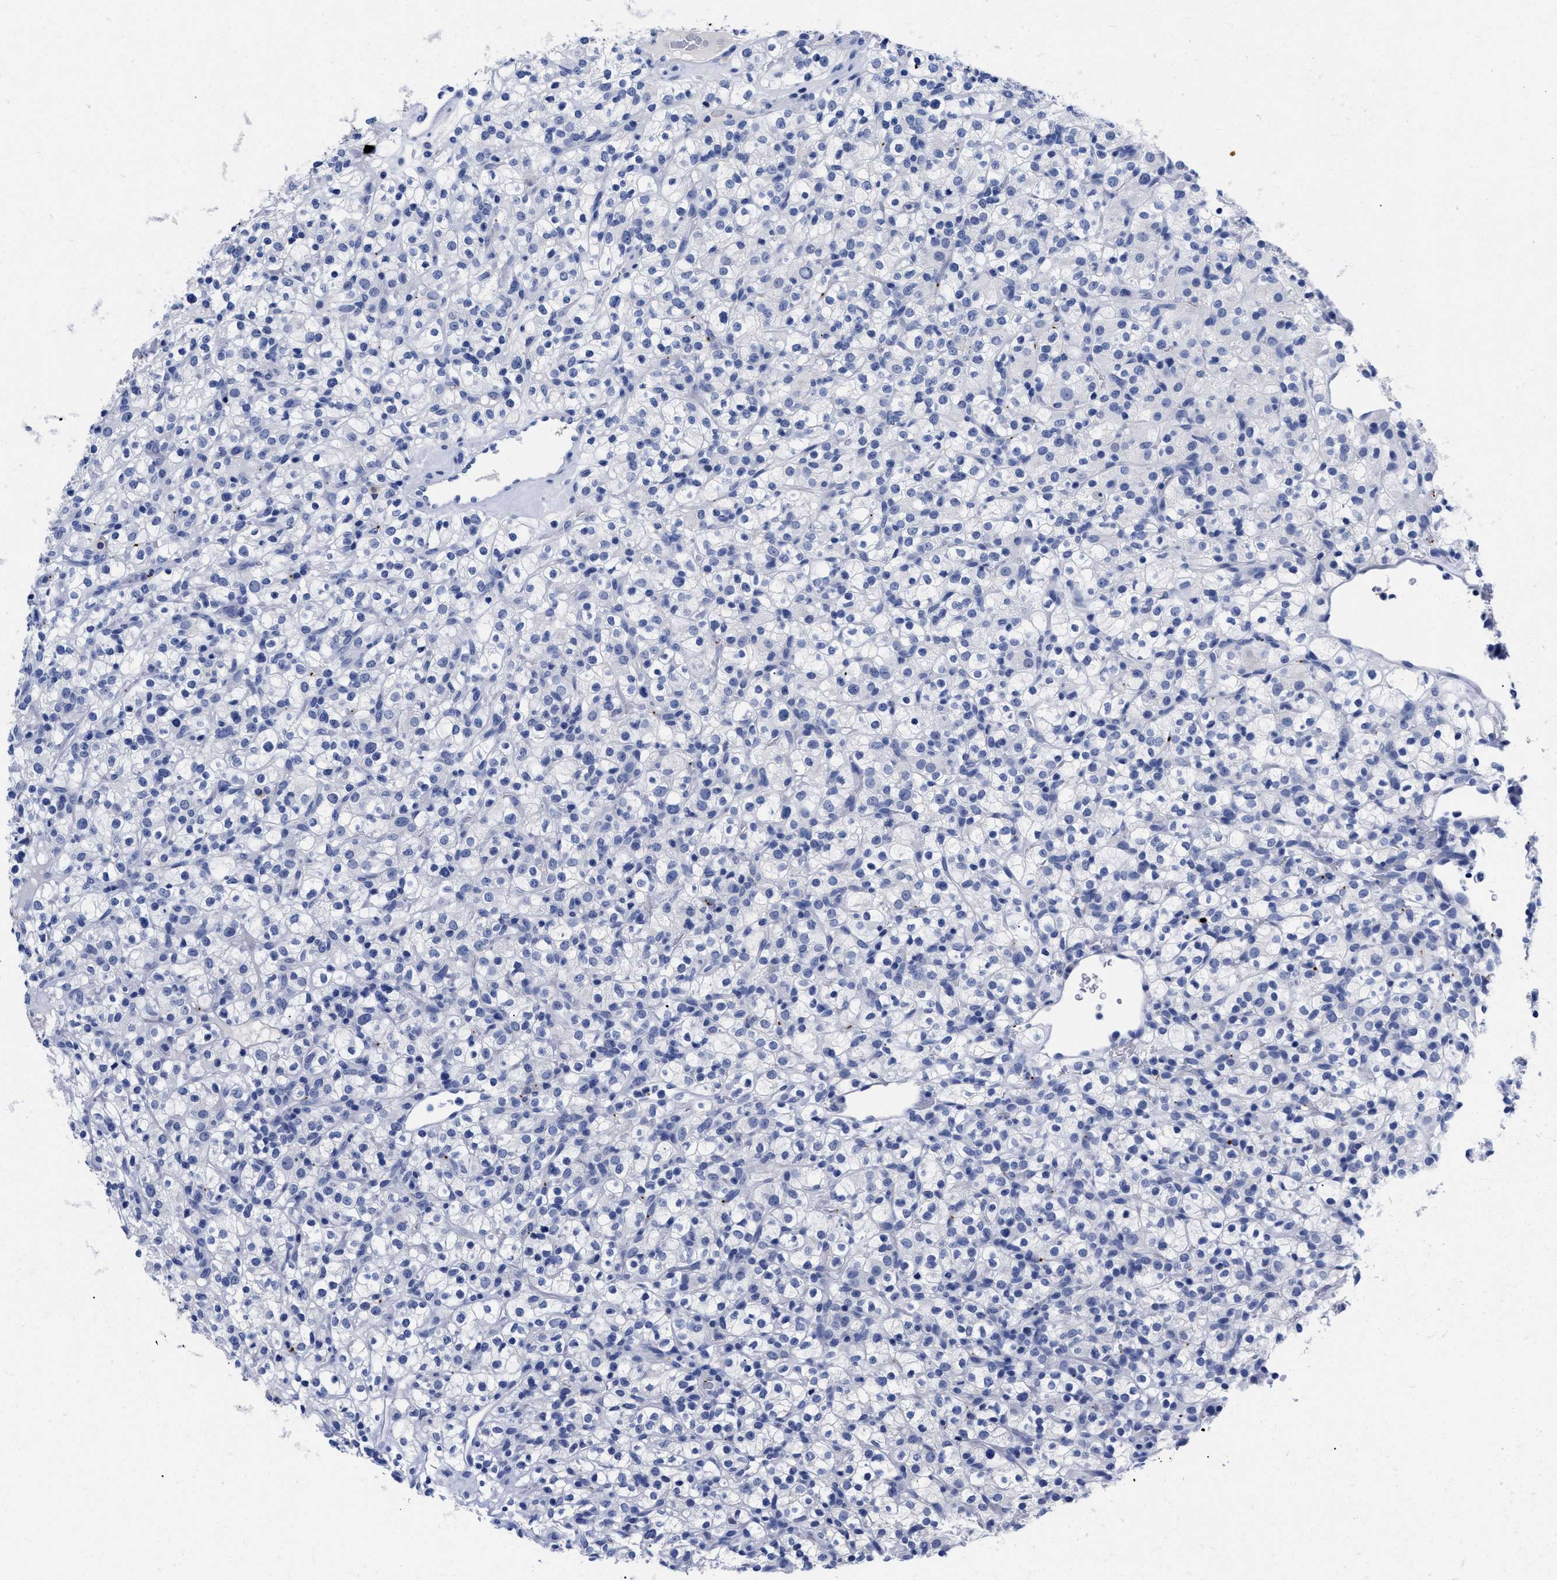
{"staining": {"intensity": "negative", "quantity": "none", "location": "none"}, "tissue": "renal cancer", "cell_type": "Tumor cells", "image_type": "cancer", "snomed": [{"axis": "morphology", "description": "Normal tissue, NOS"}, {"axis": "morphology", "description": "Adenocarcinoma, NOS"}, {"axis": "topography", "description": "Kidney"}], "caption": "Tumor cells are negative for brown protein staining in renal adenocarcinoma.", "gene": "TREML1", "patient": {"sex": "female", "age": 72}}